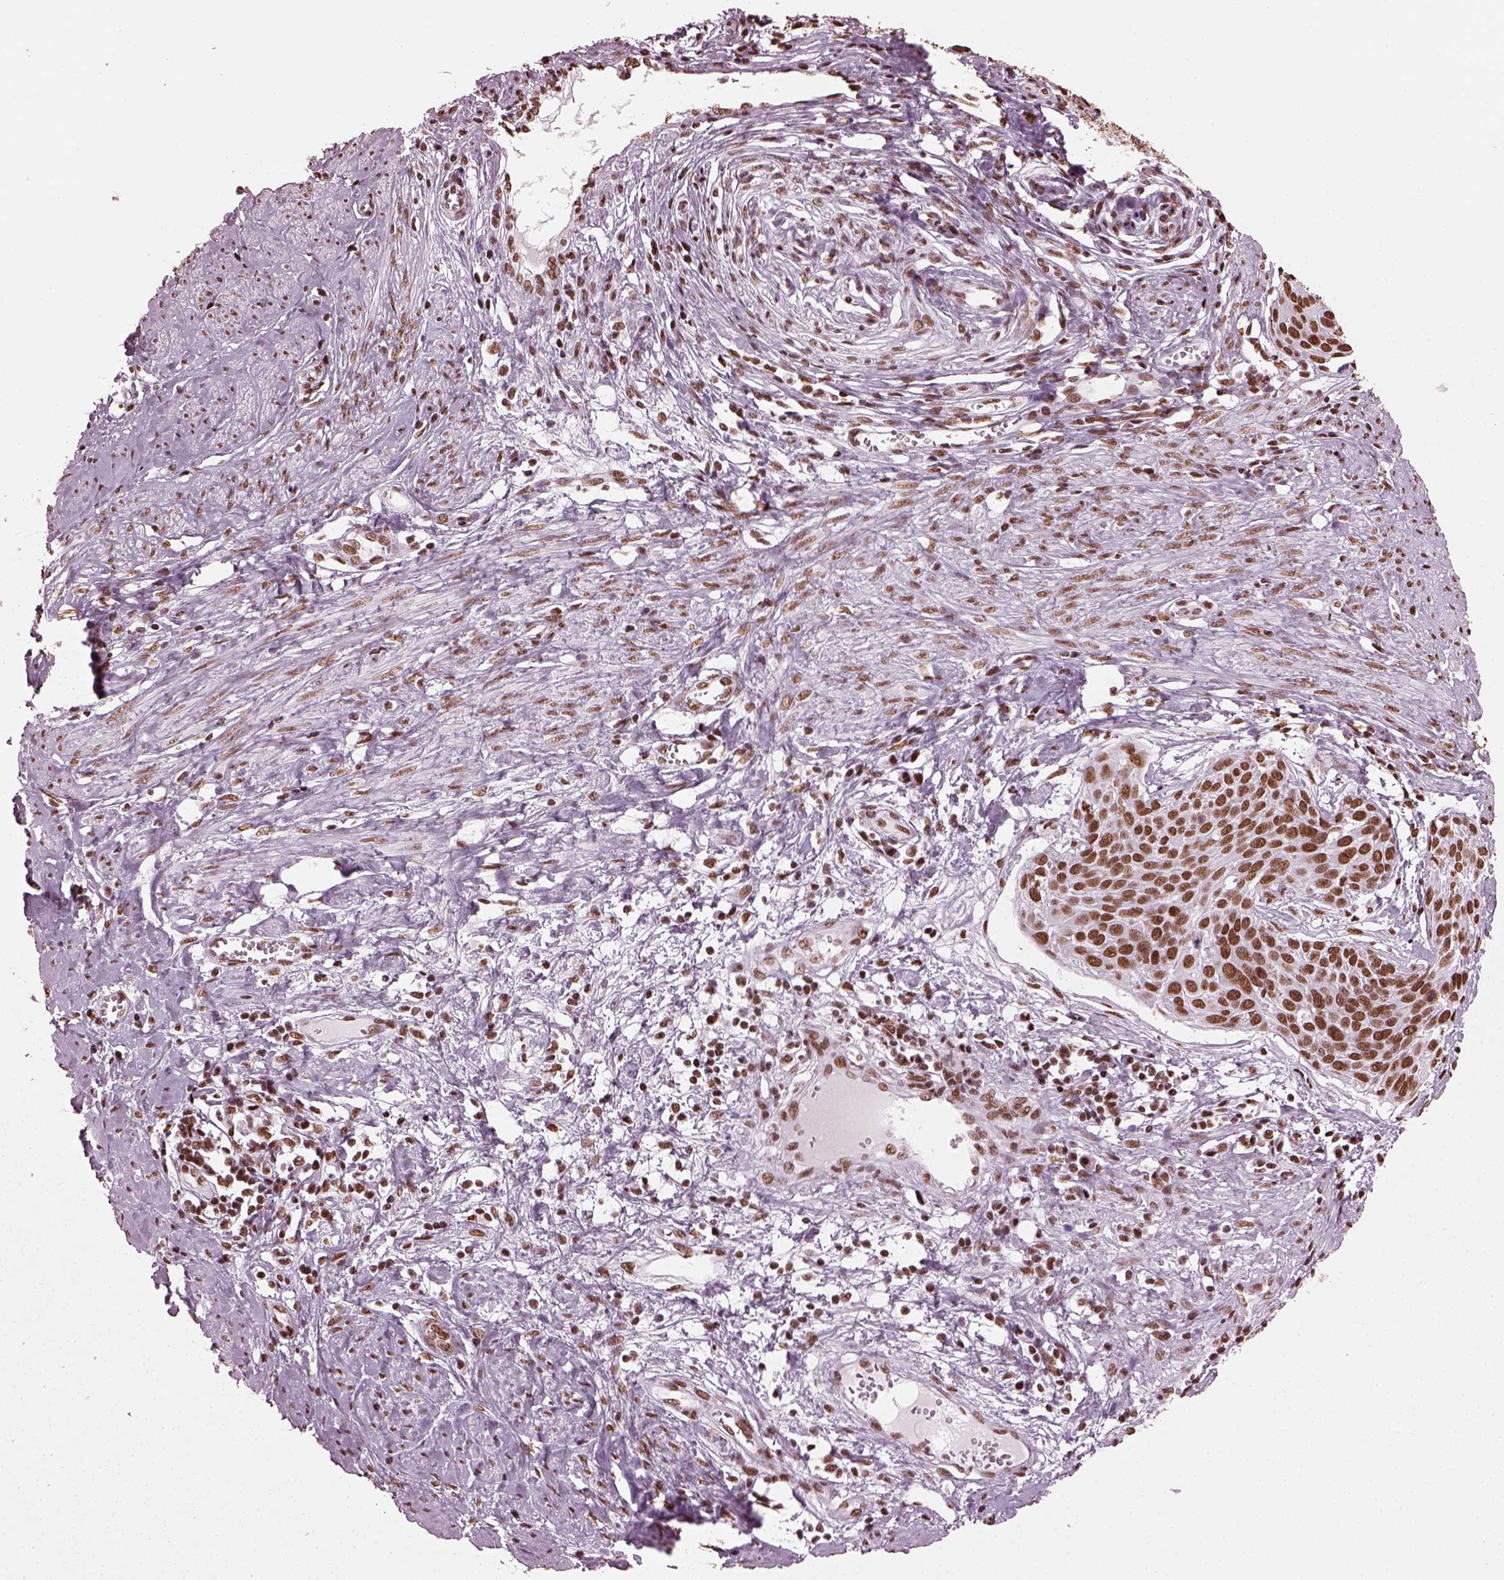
{"staining": {"intensity": "strong", "quantity": ">75%", "location": "nuclear"}, "tissue": "cervical cancer", "cell_type": "Tumor cells", "image_type": "cancer", "snomed": [{"axis": "morphology", "description": "Squamous cell carcinoma, NOS"}, {"axis": "topography", "description": "Cervix"}], "caption": "Immunohistochemistry image of human cervical cancer (squamous cell carcinoma) stained for a protein (brown), which exhibits high levels of strong nuclear expression in about >75% of tumor cells.", "gene": "CBFA2T3", "patient": {"sex": "female", "age": 39}}